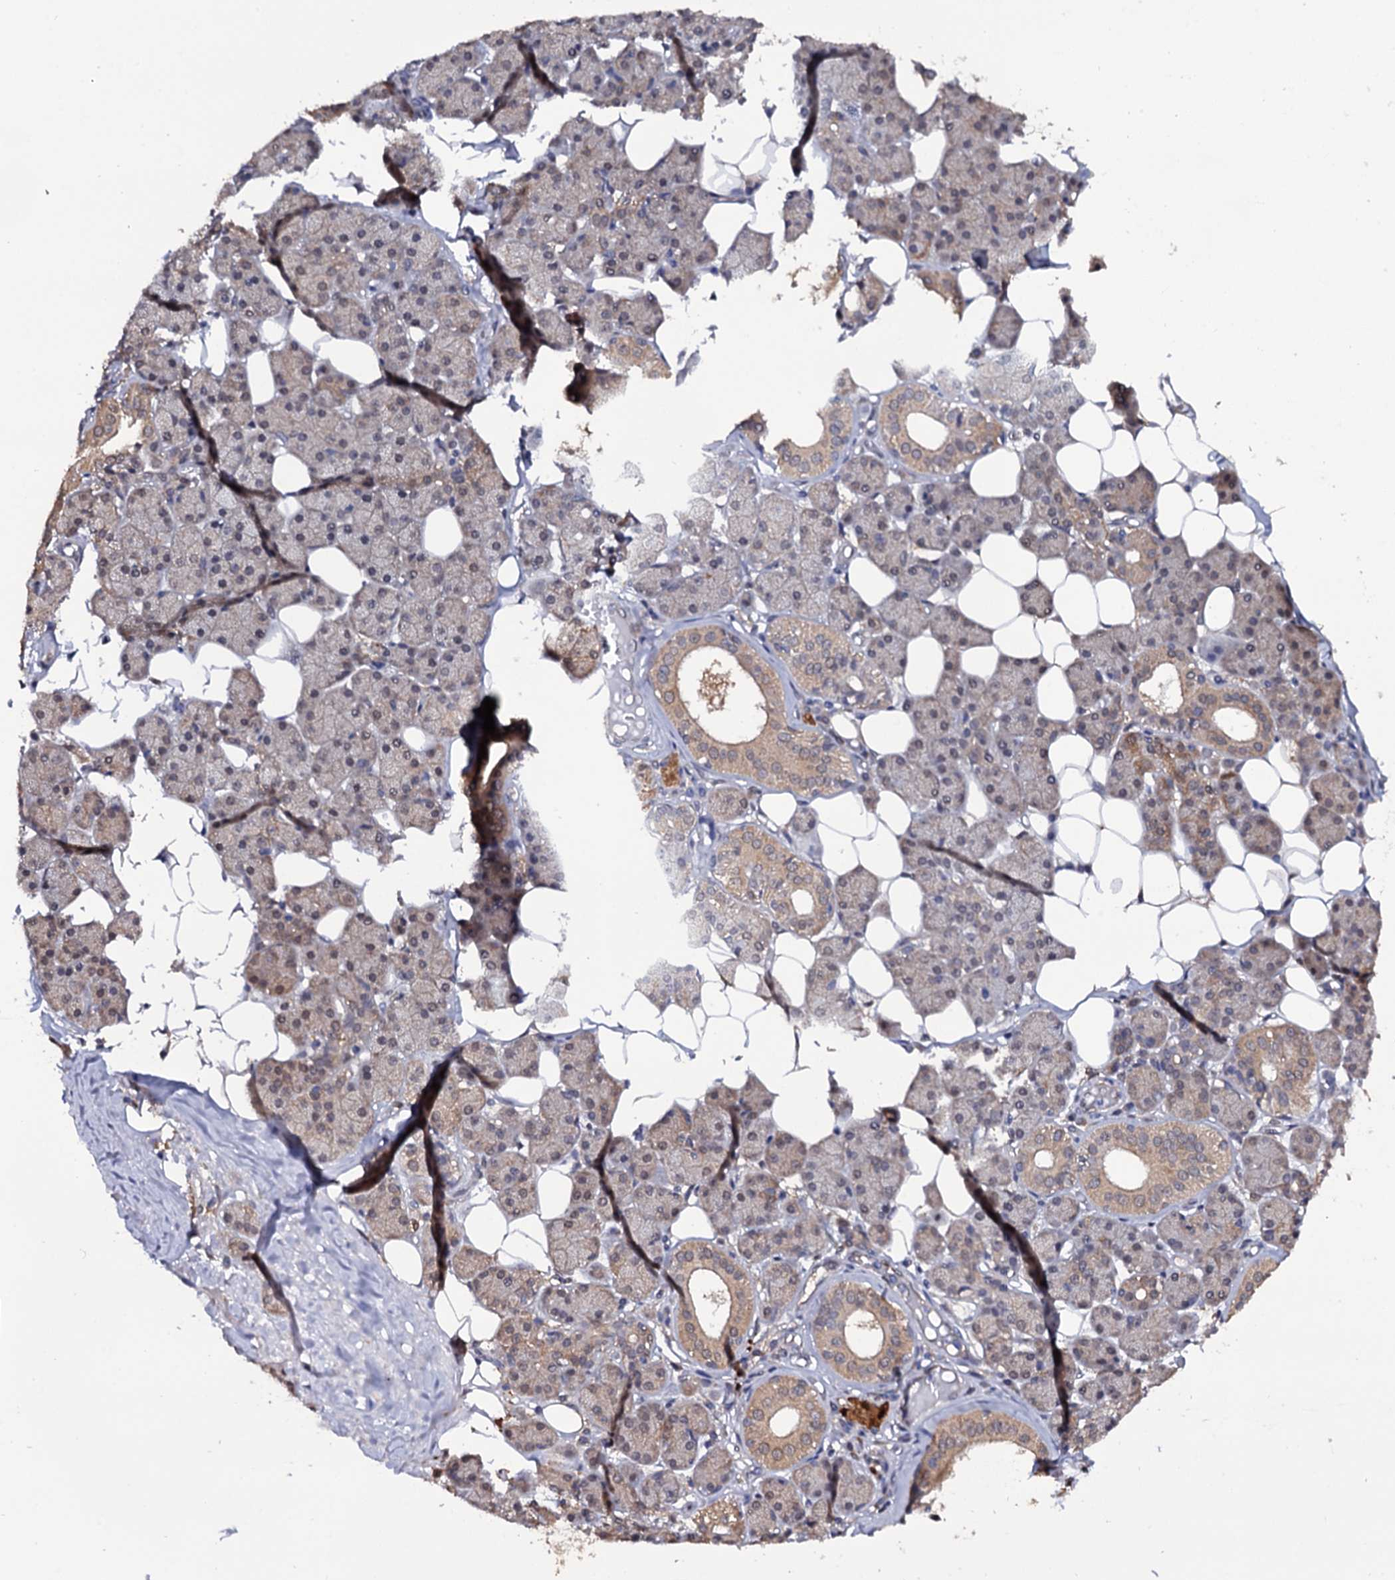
{"staining": {"intensity": "moderate", "quantity": "25%-75%", "location": "cytoplasmic/membranous,nuclear"}, "tissue": "salivary gland", "cell_type": "Glandular cells", "image_type": "normal", "snomed": [{"axis": "morphology", "description": "Normal tissue, NOS"}, {"axis": "topography", "description": "Salivary gland"}], "caption": "This is a micrograph of immunohistochemistry staining of normal salivary gland, which shows moderate staining in the cytoplasmic/membranous,nuclear of glandular cells.", "gene": "CRYL1", "patient": {"sex": "female", "age": 33}}